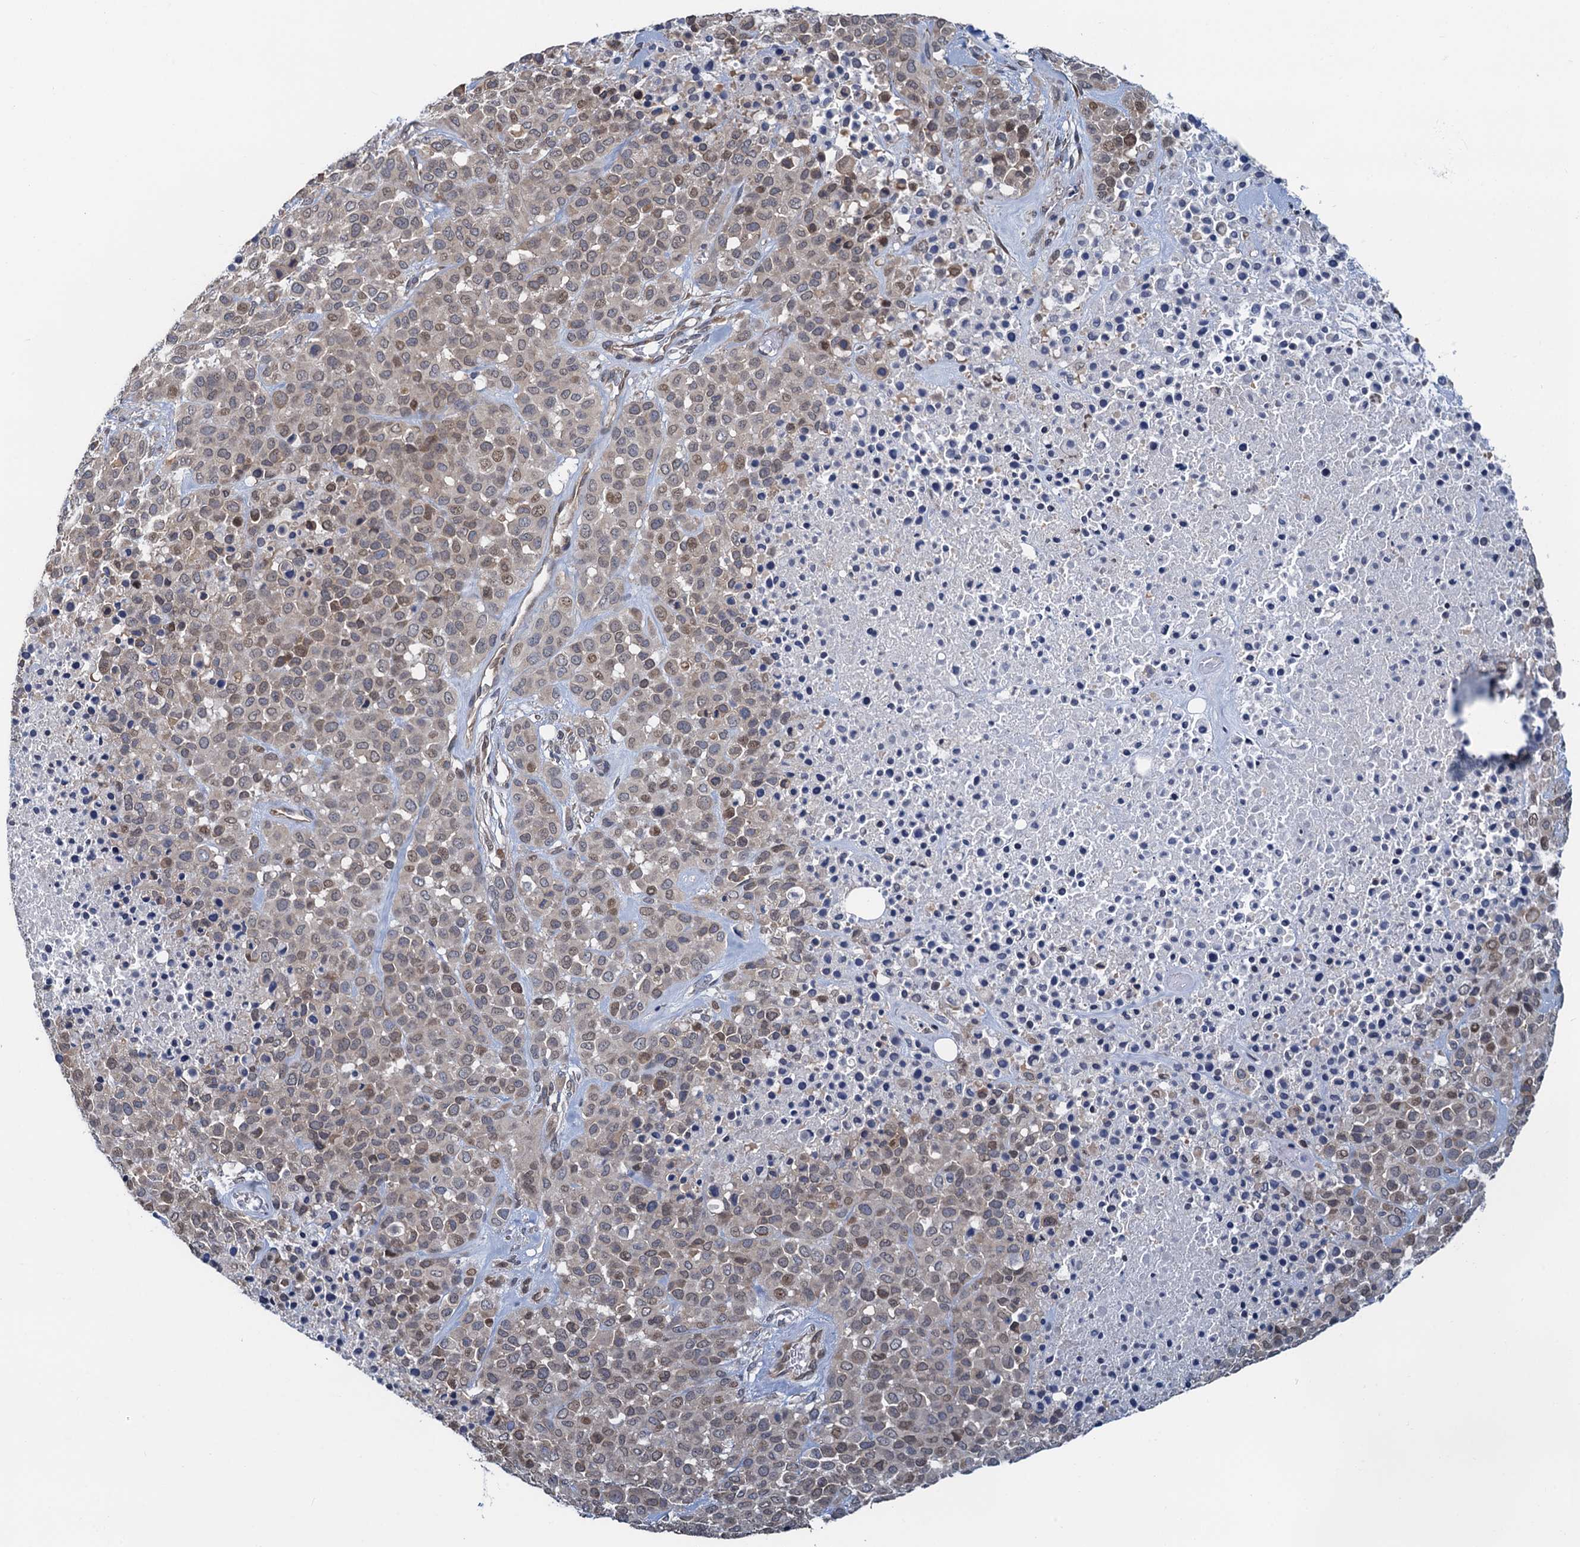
{"staining": {"intensity": "weak", "quantity": "<25%", "location": "cytoplasmic/membranous,nuclear"}, "tissue": "melanoma", "cell_type": "Tumor cells", "image_type": "cancer", "snomed": [{"axis": "morphology", "description": "Malignant melanoma, Metastatic site"}, {"axis": "topography", "description": "Skin"}], "caption": "A micrograph of human malignant melanoma (metastatic site) is negative for staining in tumor cells.", "gene": "RNF125", "patient": {"sex": "female", "age": 81}}